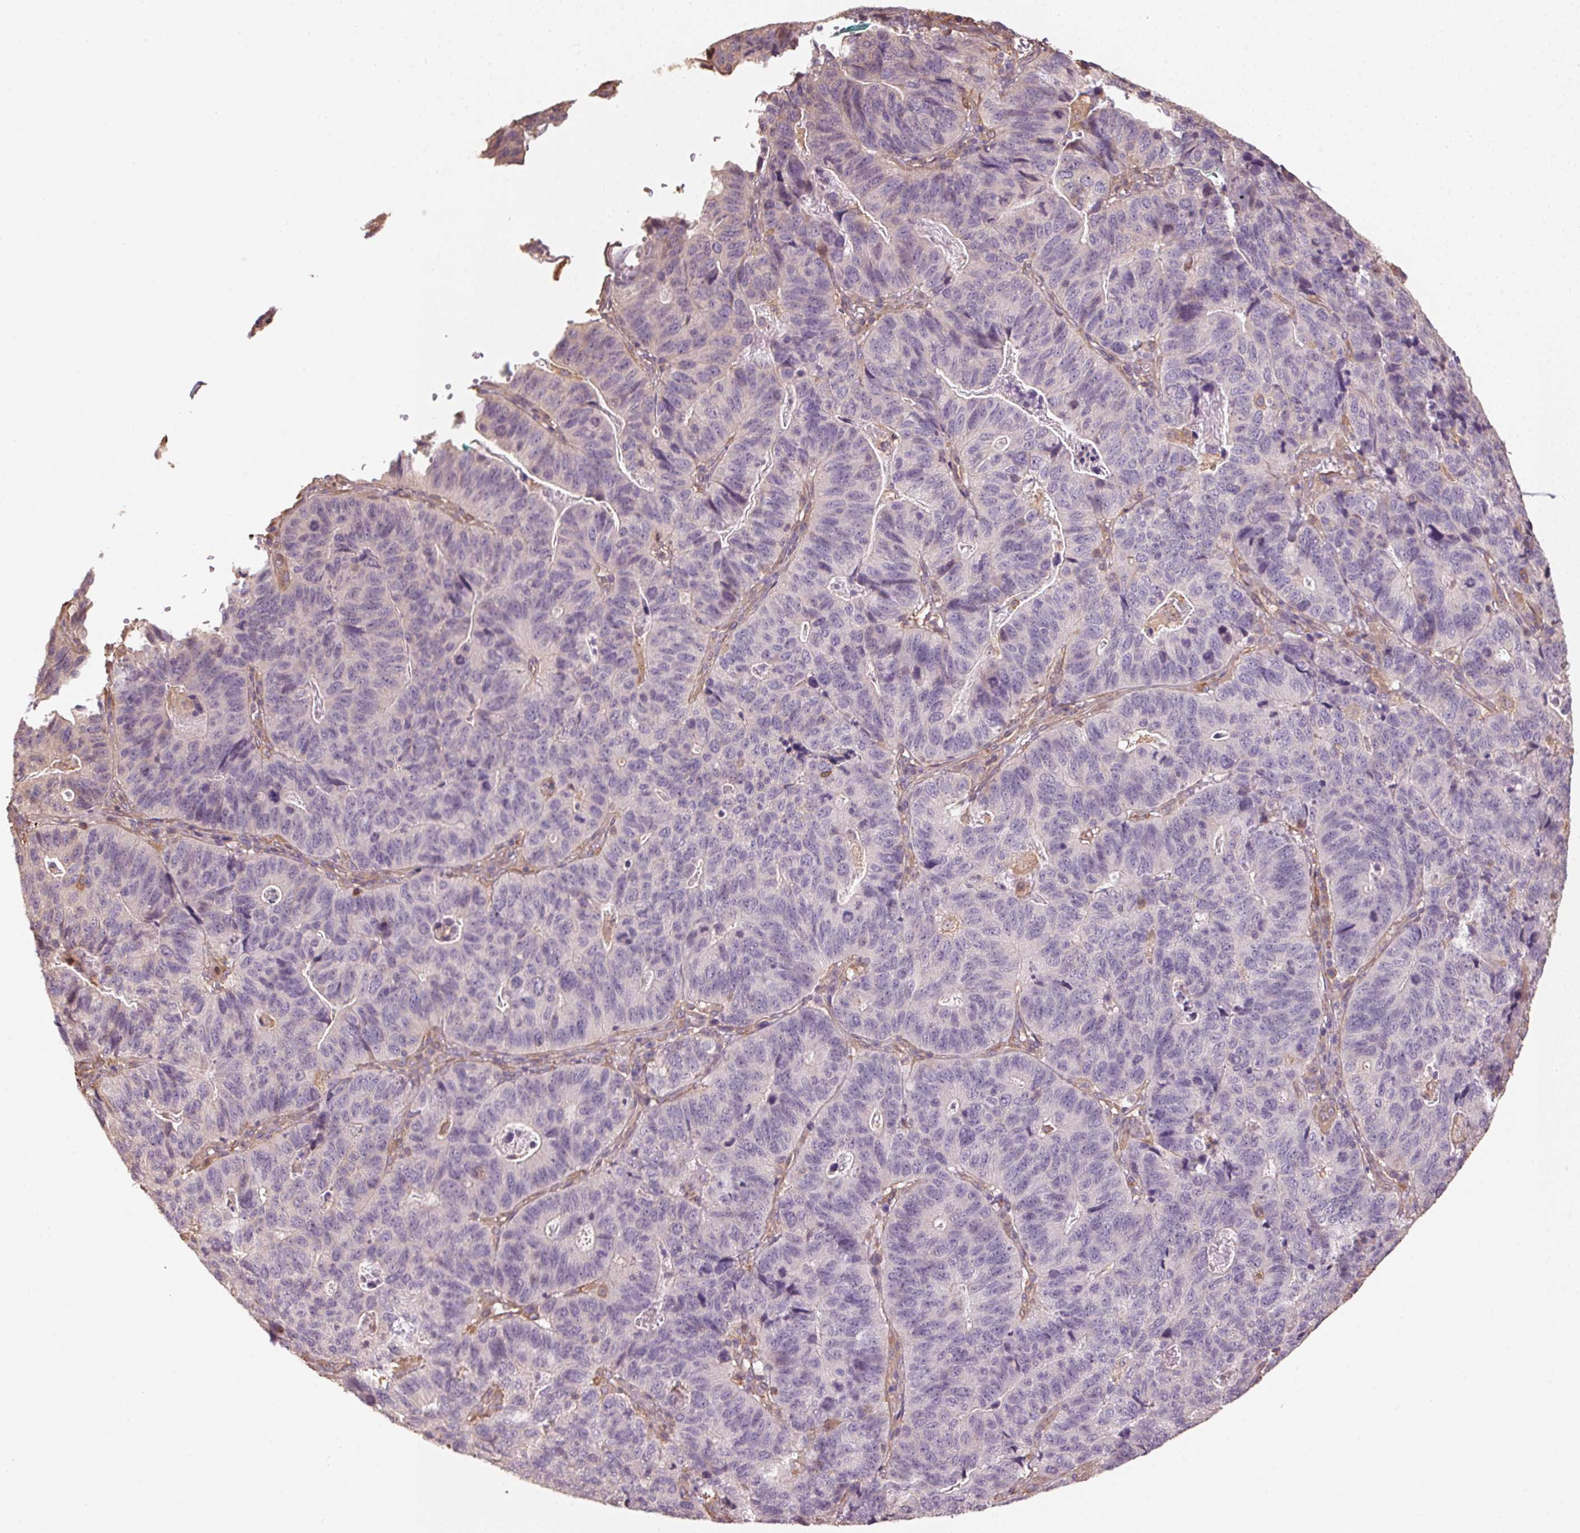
{"staining": {"intensity": "negative", "quantity": "none", "location": "none"}, "tissue": "stomach cancer", "cell_type": "Tumor cells", "image_type": "cancer", "snomed": [{"axis": "morphology", "description": "Adenocarcinoma, NOS"}, {"axis": "topography", "description": "Stomach, upper"}], "caption": "Protein analysis of adenocarcinoma (stomach) reveals no significant staining in tumor cells.", "gene": "QDPR", "patient": {"sex": "female", "age": 67}}